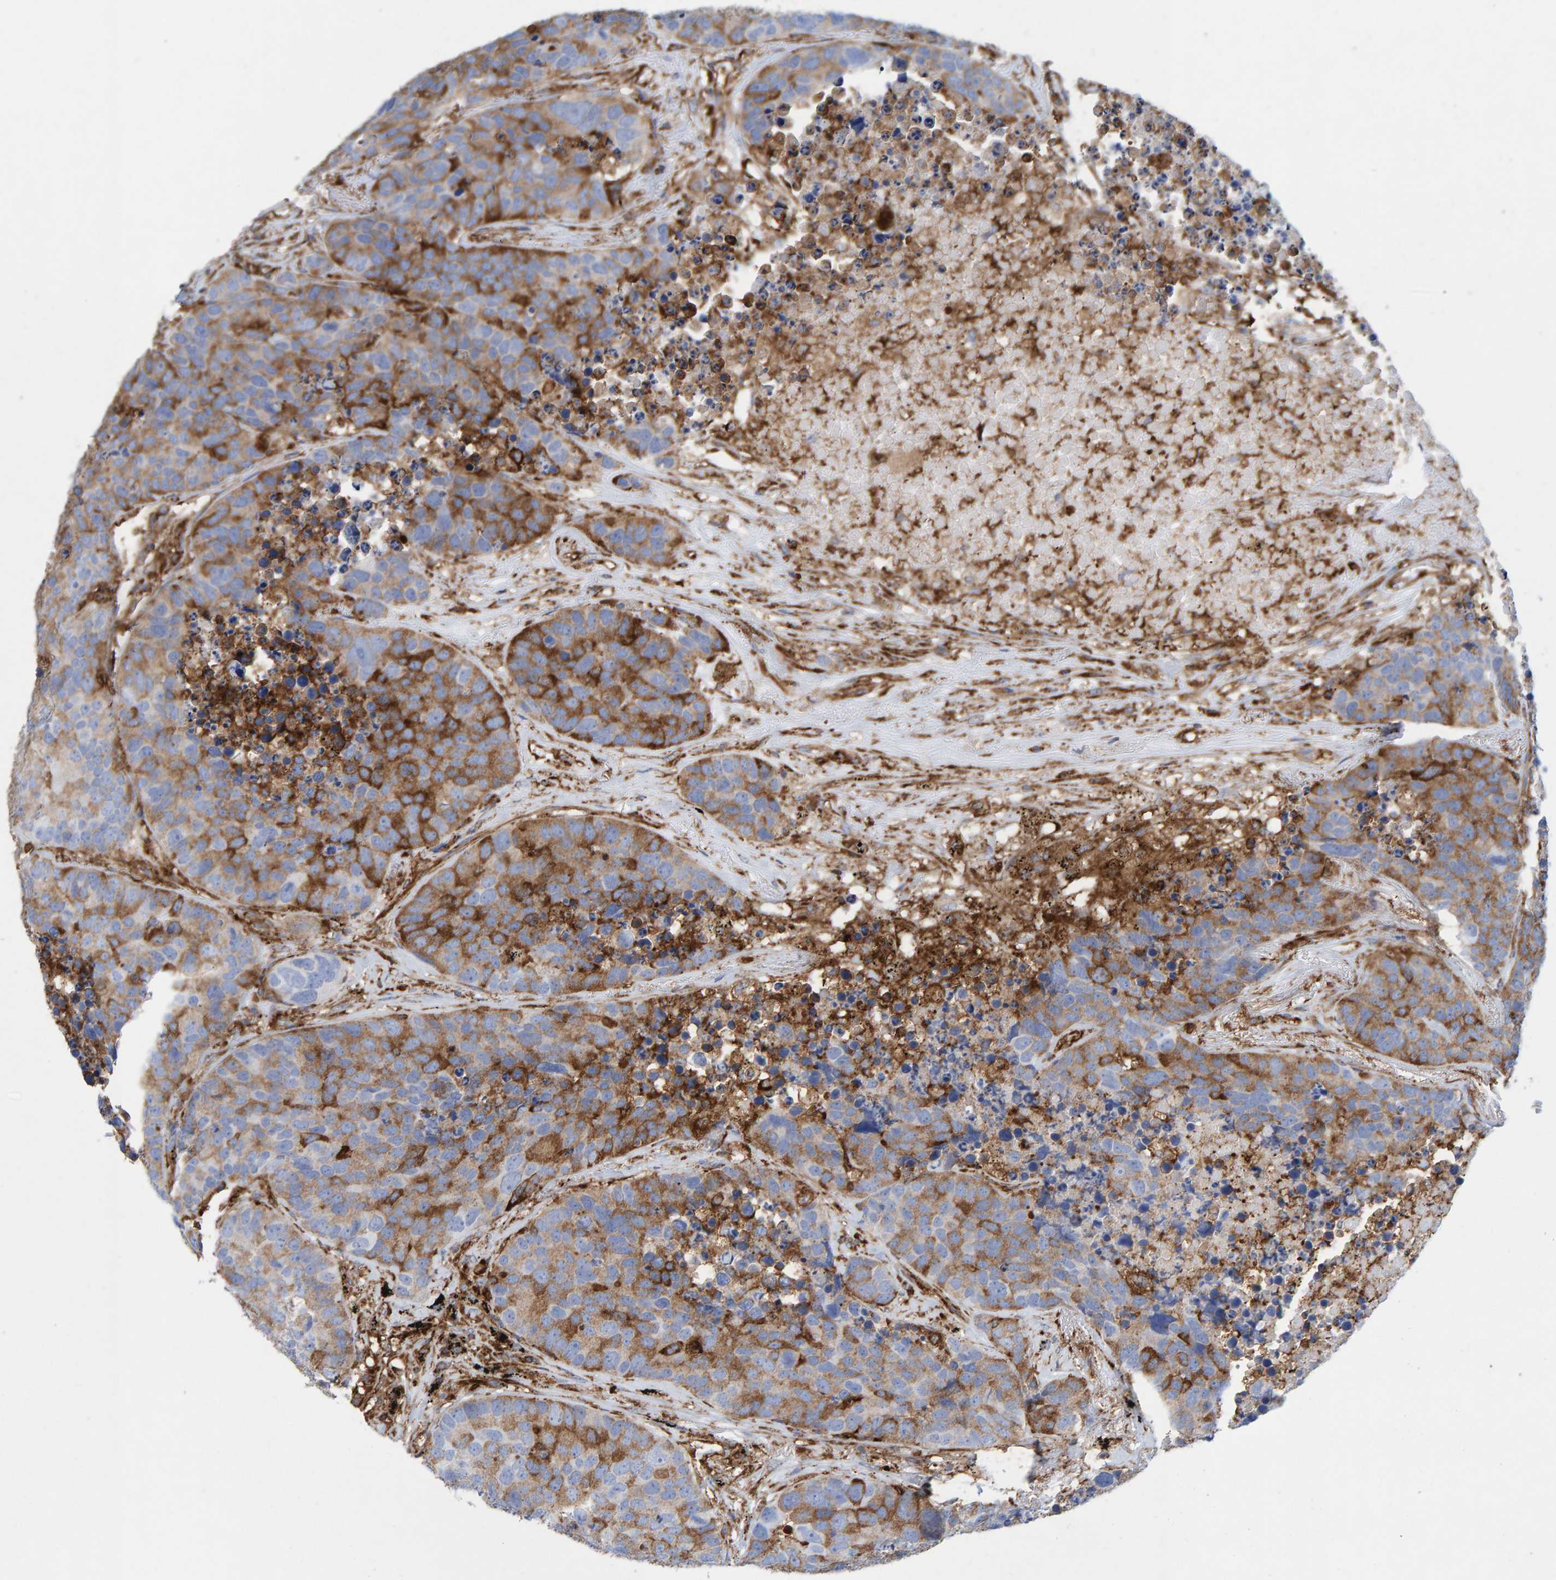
{"staining": {"intensity": "moderate", "quantity": "25%-75%", "location": "cytoplasmic/membranous"}, "tissue": "carcinoid", "cell_type": "Tumor cells", "image_type": "cancer", "snomed": [{"axis": "morphology", "description": "Carcinoid, malignant, NOS"}, {"axis": "topography", "description": "Lung"}], "caption": "Immunohistochemistry photomicrograph of neoplastic tissue: human carcinoid stained using immunohistochemistry (IHC) shows medium levels of moderate protein expression localized specifically in the cytoplasmic/membranous of tumor cells, appearing as a cytoplasmic/membranous brown color.", "gene": "MVP", "patient": {"sex": "male", "age": 60}}